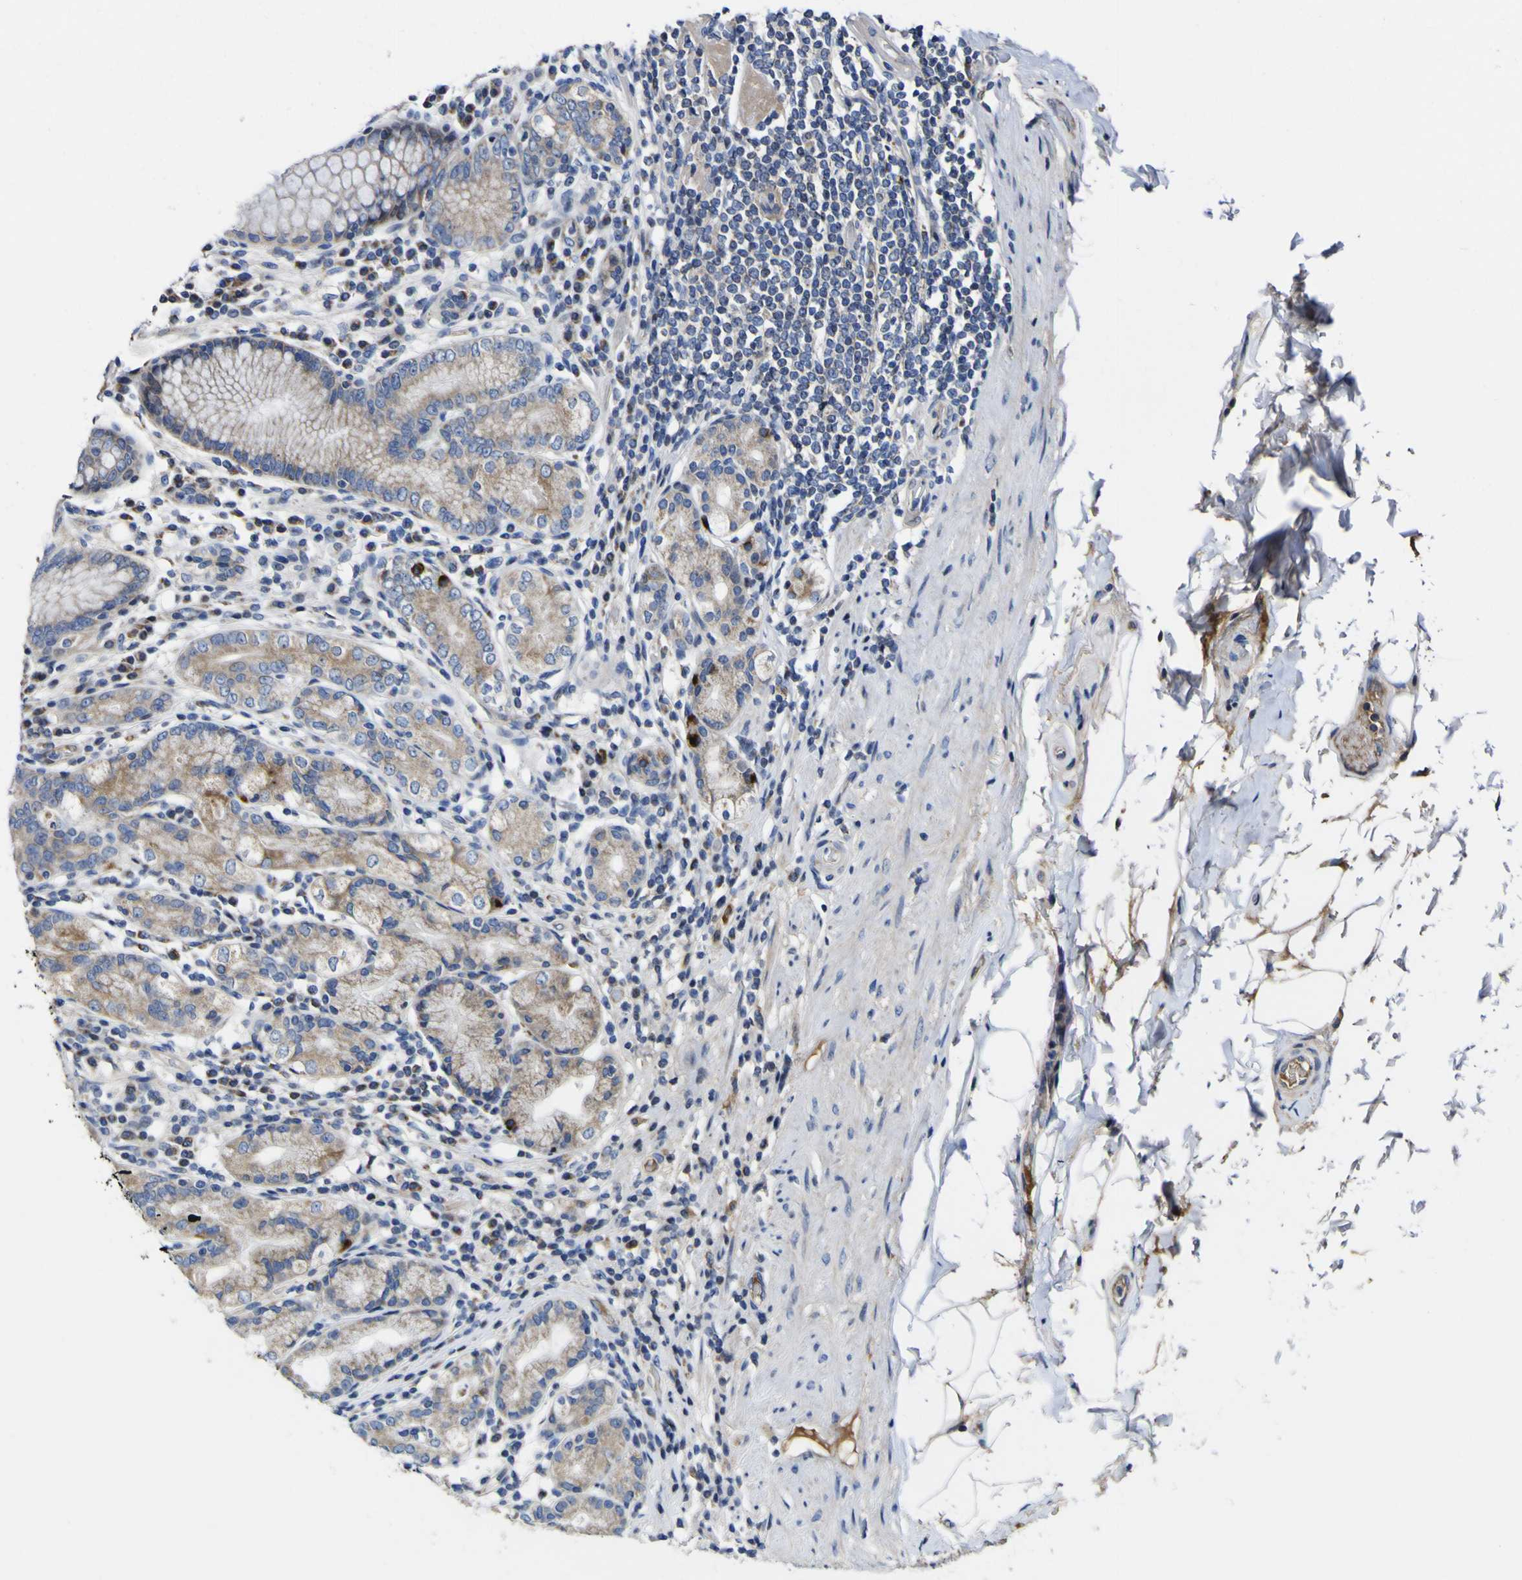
{"staining": {"intensity": "moderate", "quantity": ">75%", "location": "cytoplasmic/membranous"}, "tissue": "stomach", "cell_type": "Glandular cells", "image_type": "normal", "snomed": [{"axis": "morphology", "description": "Normal tissue, NOS"}, {"axis": "topography", "description": "Stomach, lower"}], "caption": "The image reveals immunohistochemical staining of benign stomach. There is moderate cytoplasmic/membranous staining is seen in about >75% of glandular cells.", "gene": "CCDC90B", "patient": {"sex": "female", "age": 76}}